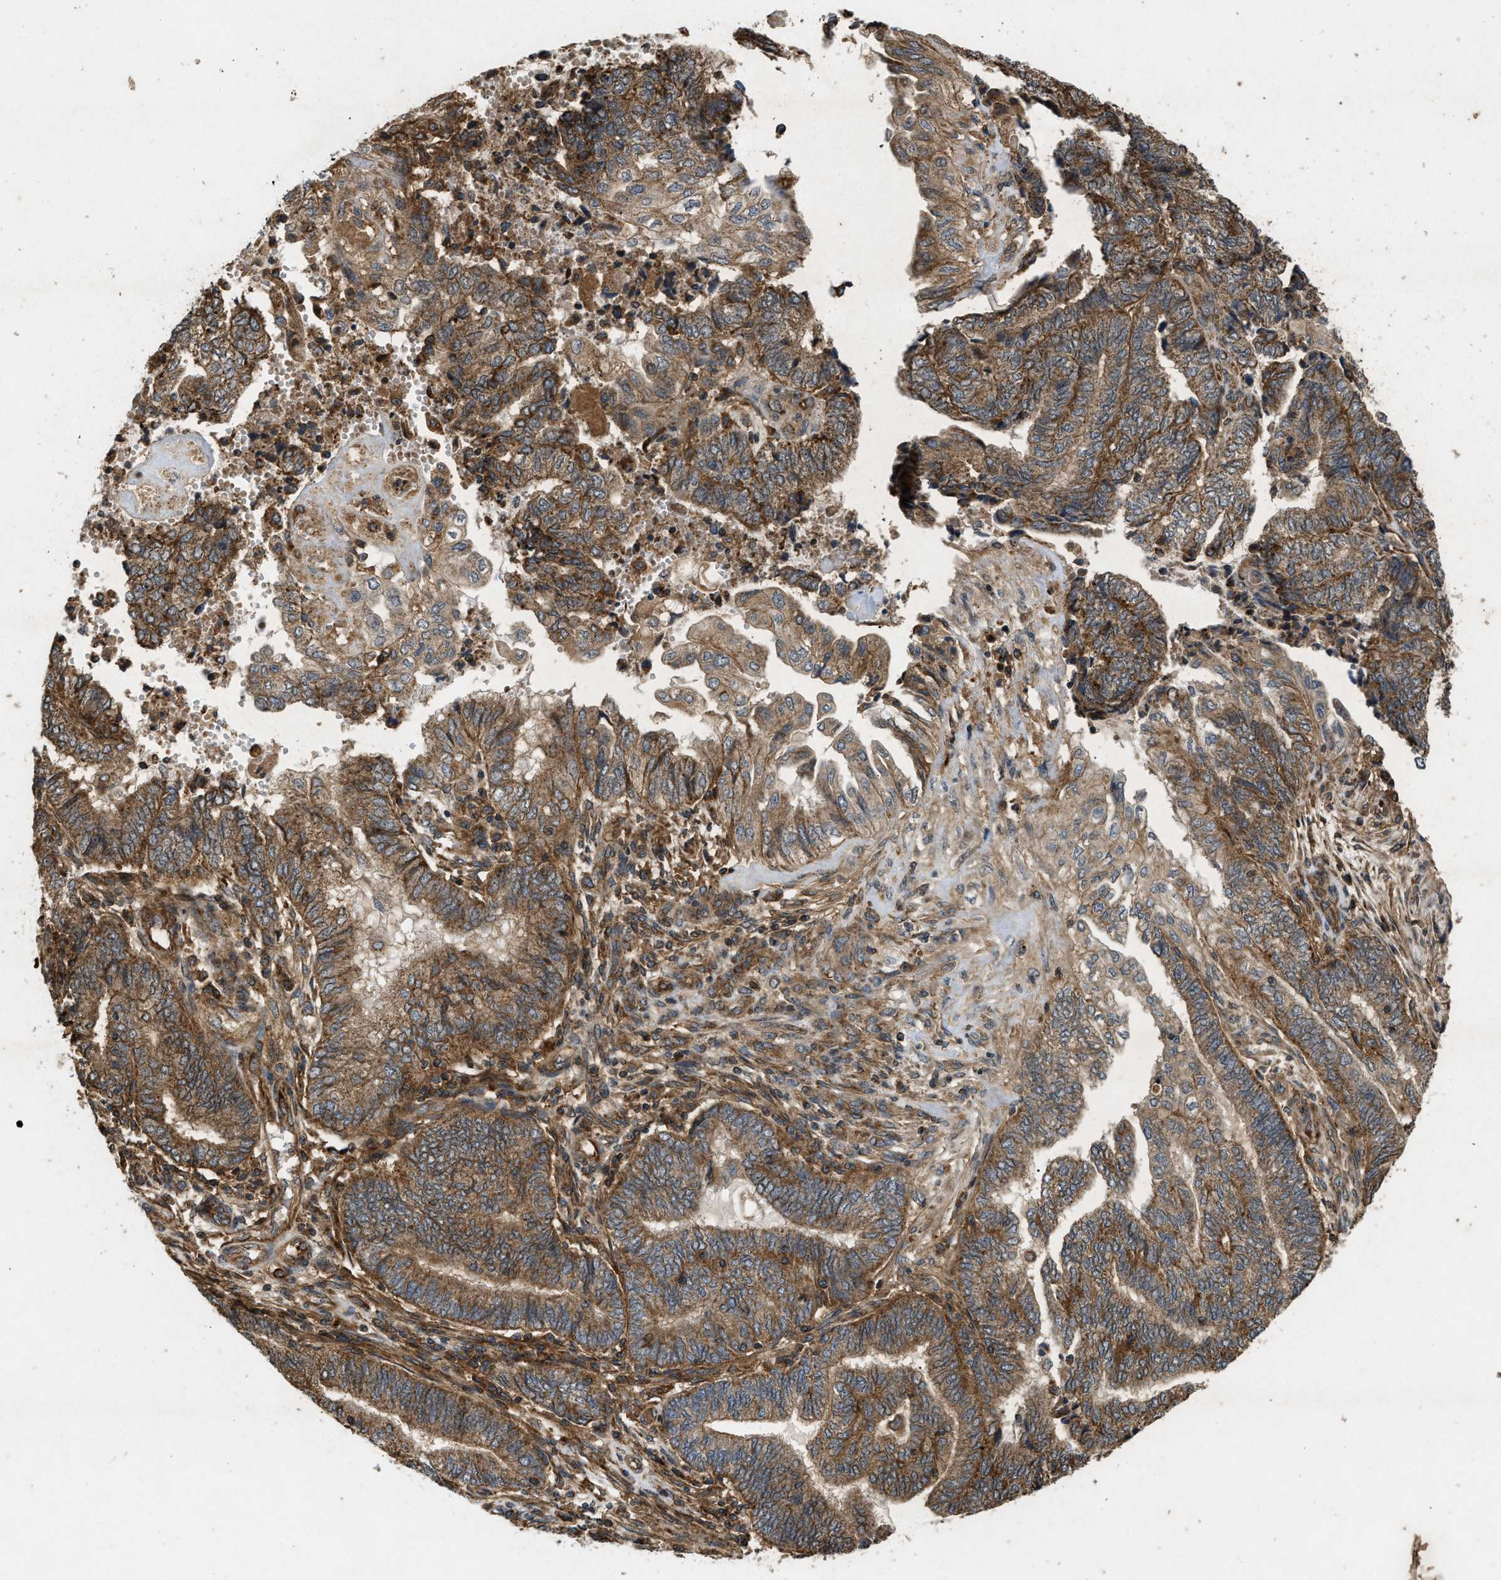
{"staining": {"intensity": "moderate", "quantity": ">75%", "location": "cytoplasmic/membranous"}, "tissue": "endometrial cancer", "cell_type": "Tumor cells", "image_type": "cancer", "snomed": [{"axis": "morphology", "description": "Adenocarcinoma, NOS"}, {"axis": "topography", "description": "Uterus"}, {"axis": "topography", "description": "Endometrium"}], "caption": "Immunohistochemical staining of endometrial cancer (adenocarcinoma) displays medium levels of moderate cytoplasmic/membranous protein positivity in approximately >75% of tumor cells.", "gene": "GNB4", "patient": {"sex": "female", "age": 70}}